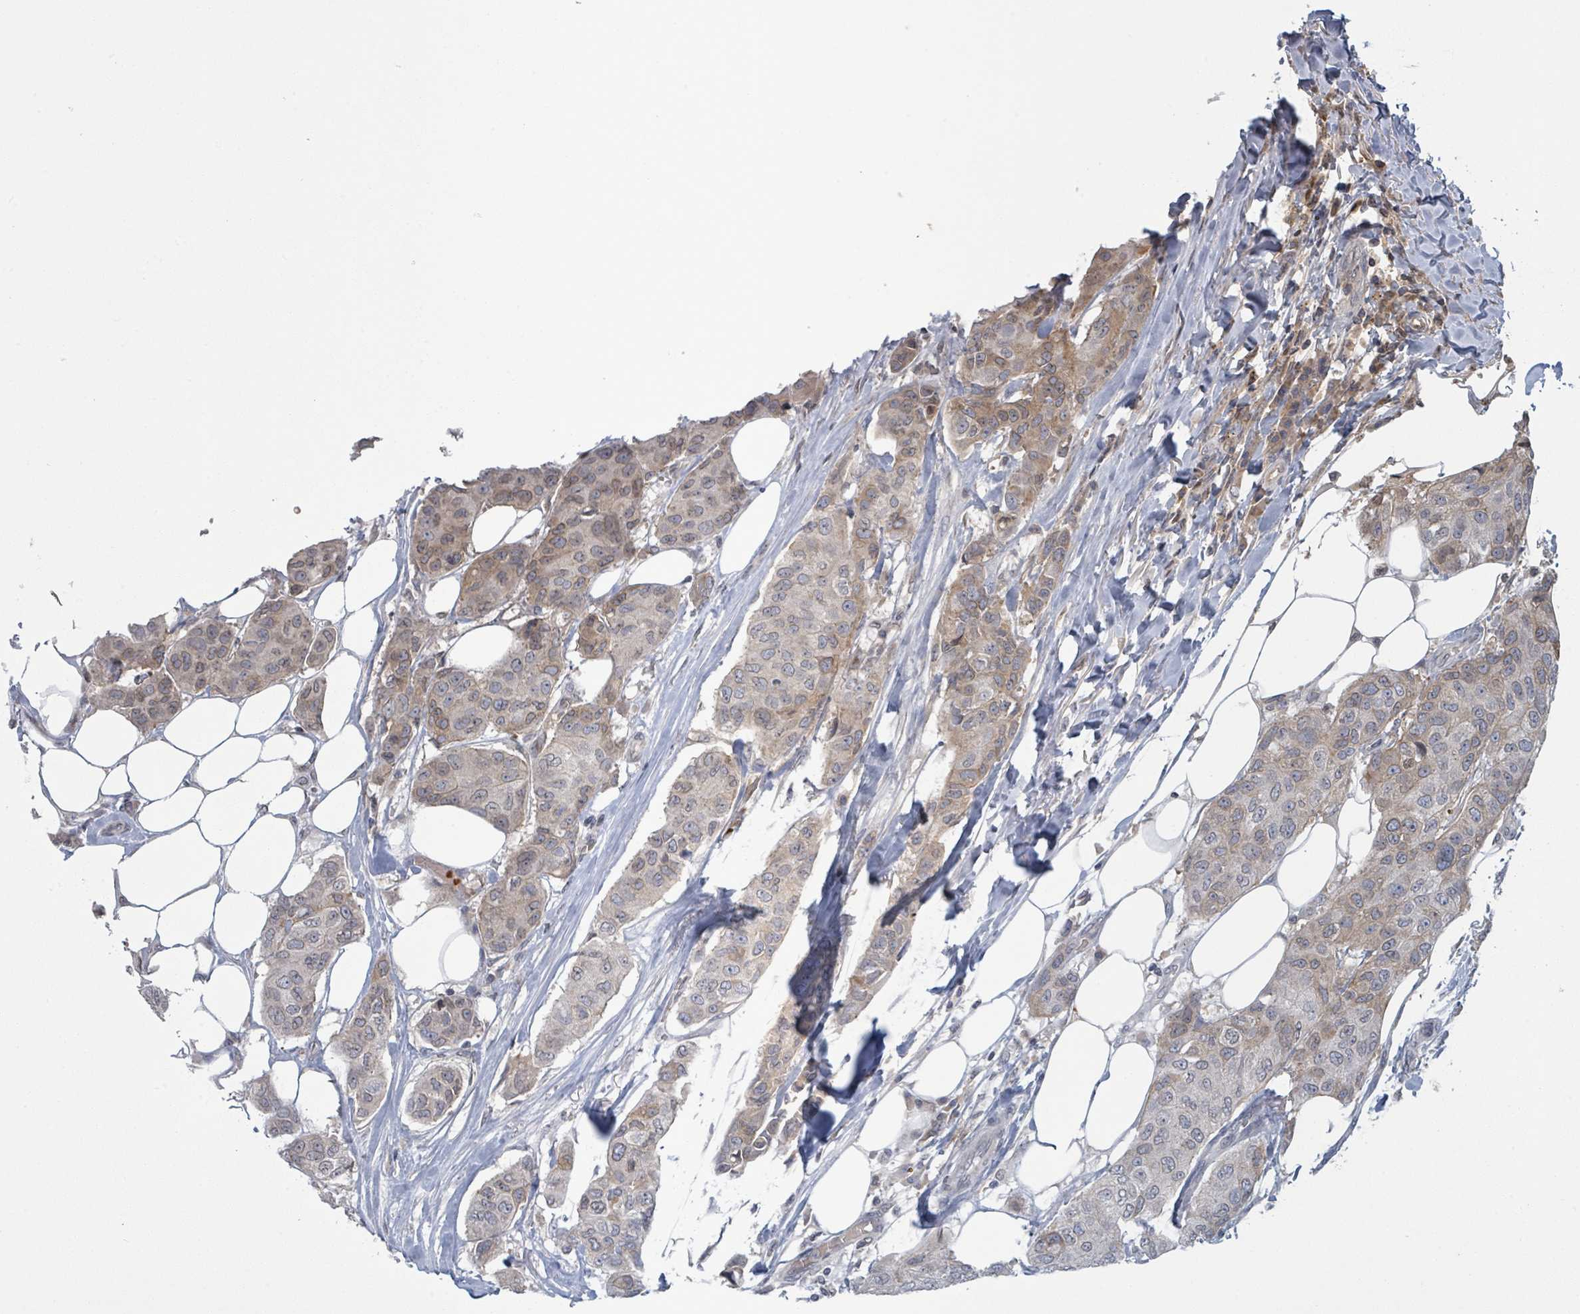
{"staining": {"intensity": "weak", "quantity": "<25%", "location": "cytoplasmic/membranous"}, "tissue": "breast cancer", "cell_type": "Tumor cells", "image_type": "cancer", "snomed": [{"axis": "morphology", "description": "Duct carcinoma"}, {"axis": "topography", "description": "Breast"}], "caption": "This is a image of IHC staining of breast invasive ductal carcinoma, which shows no expression in tumor cells. (Immunohistochemistry, brightfield microscopy, high magnification).", "gene": "GRM8", "patient": {"sex": "female", "age": 80}}